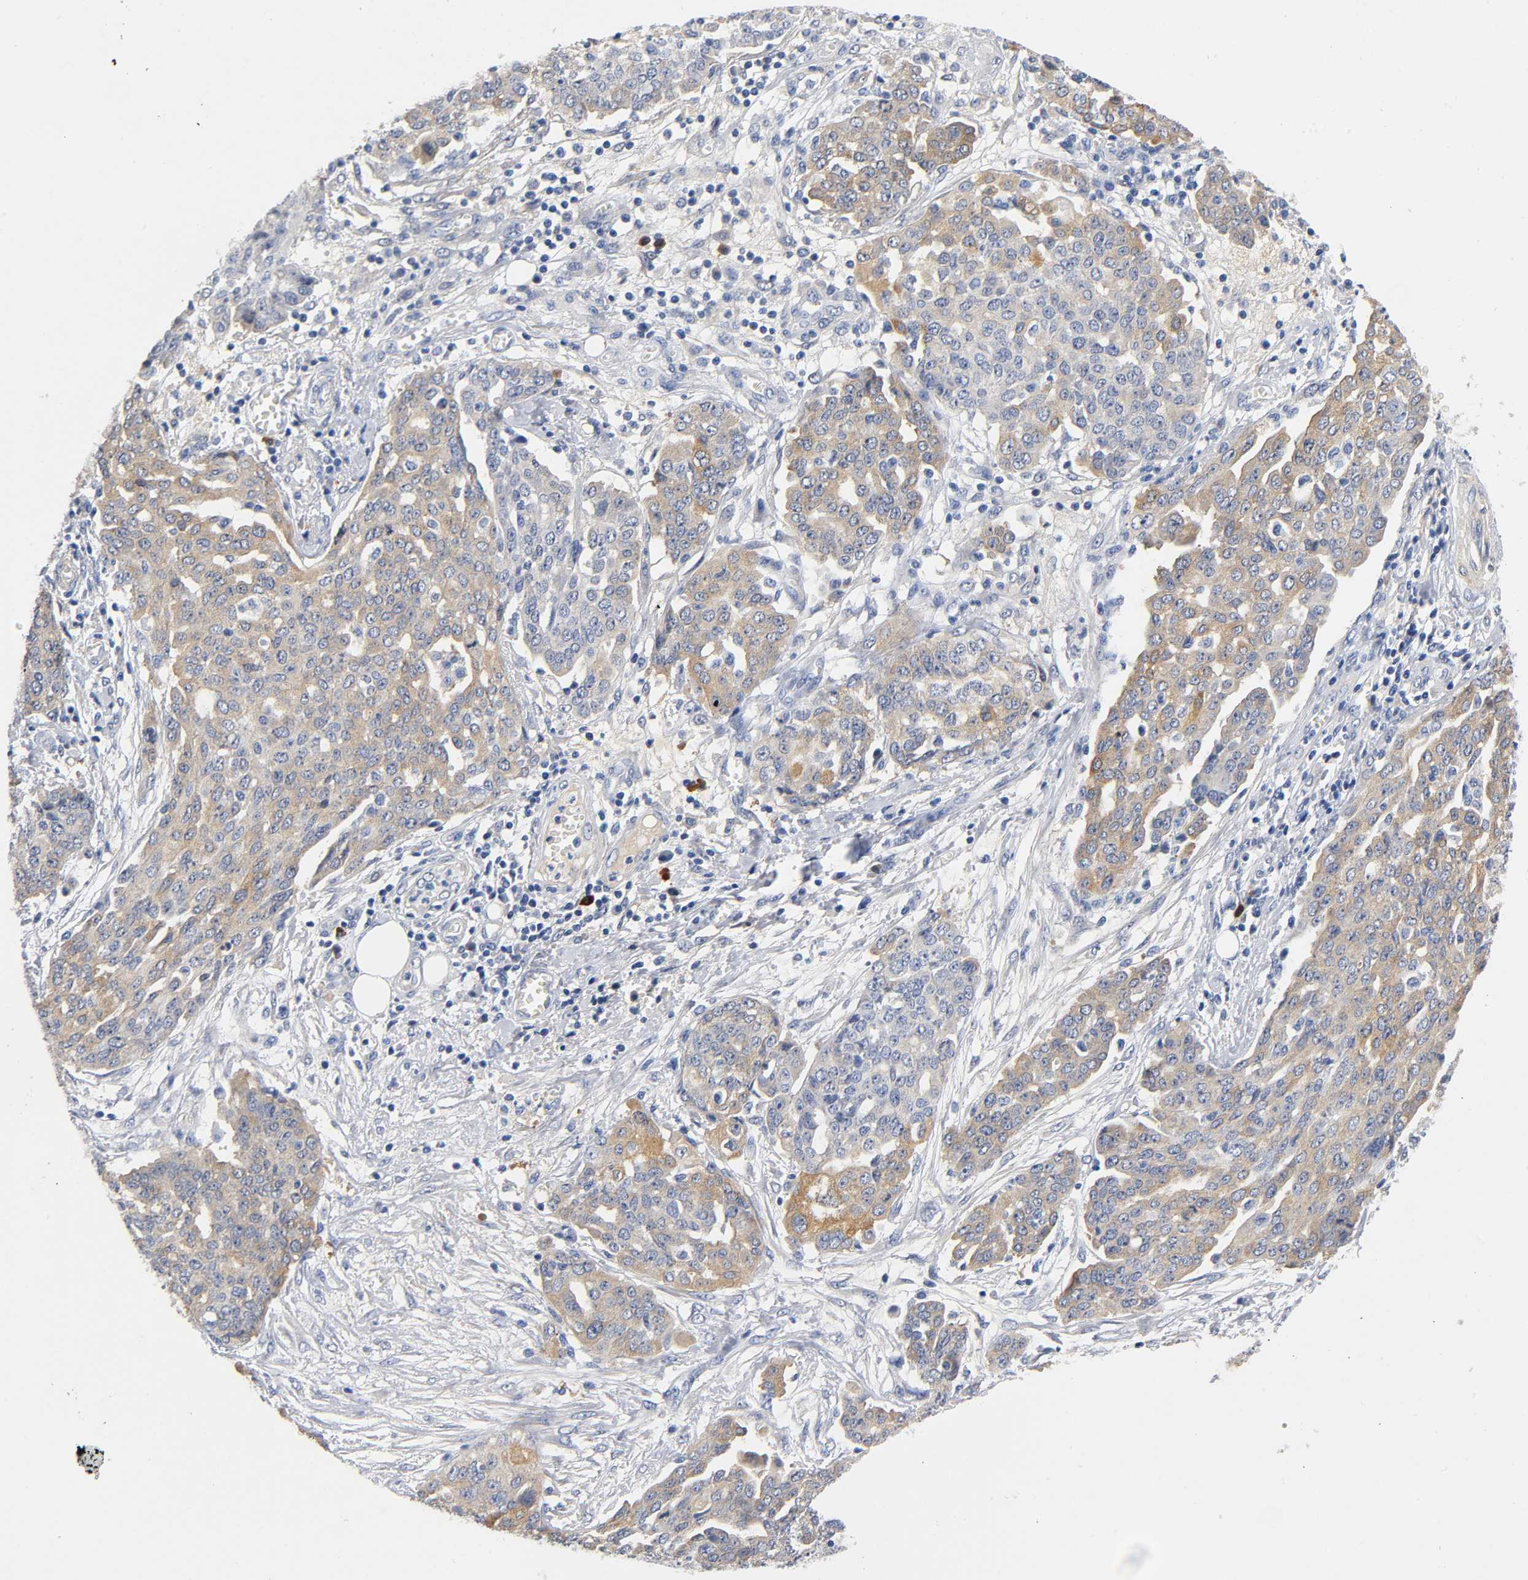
{"staining": {"intensity": "moderate", "quantity": ">75%", "location": "cytoplasmic/membranous"}, "tissue": "ovarian cancer", "cell_type": "Tumor cells", "image_type": "cancer", "snomed": [{"axis": "morphology", "description": "Cystadenocarcinoma, serous, NOS"}, {"axis": "topography", "description": "Soft tissue"}, {"axis": "topography", "description": "Ovary"}], "caption": "The histopathology image exhibits staining of serous cystadenocarcinoma (ovarian), revealing moderate cytoplasmic/membranous protein expression (brown color) within tumor cells.", "gene": "TNC", "patient": {"sex": "female", "age": 57}}